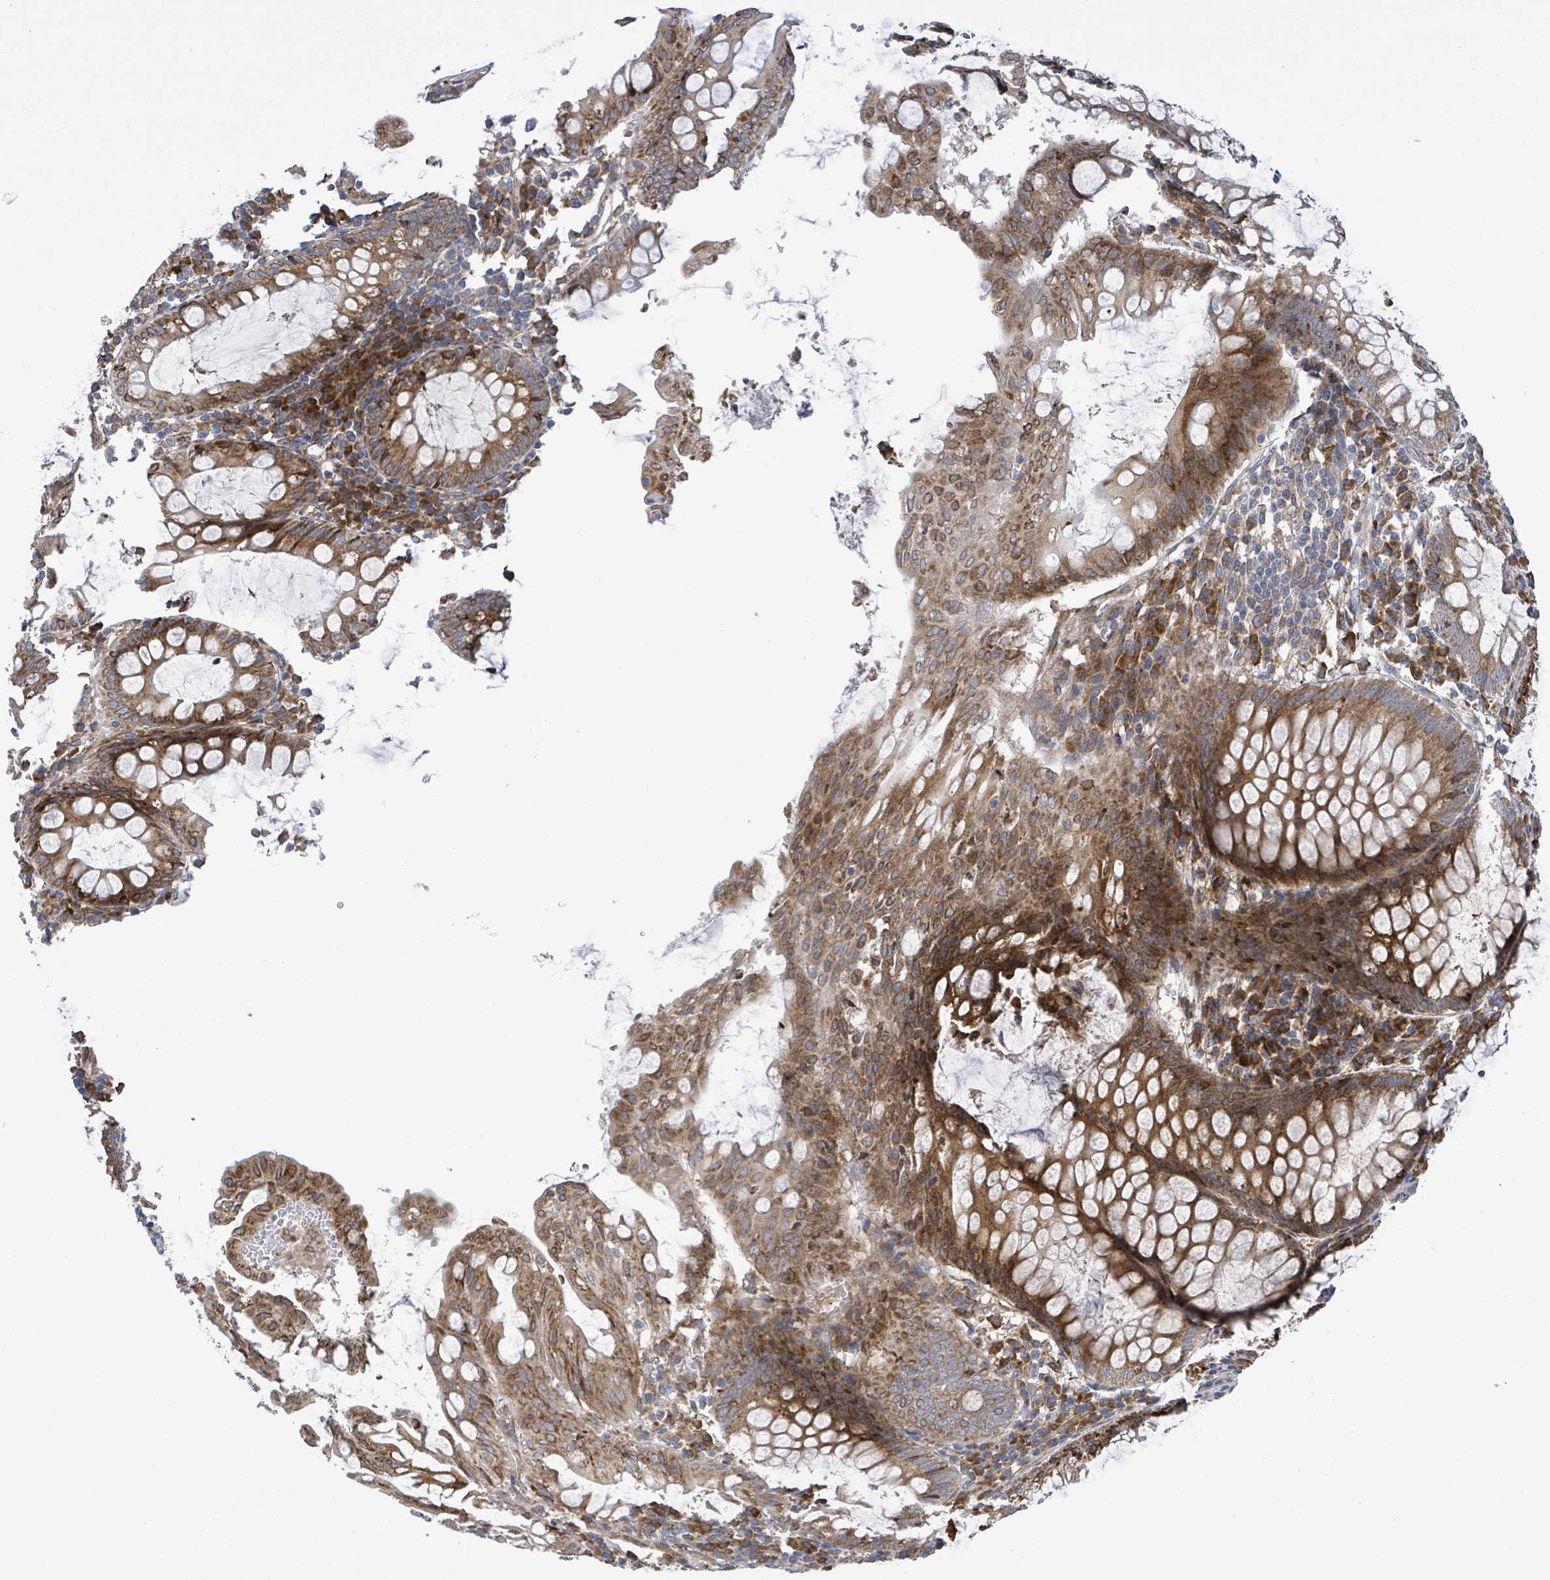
{"staining": {"intensity": "moderate", "quantity": ">75%", "location": "cytoplasmic/membranous"}, "tissue": "appendix", "cell_type": "Glandular cells", "image_type": "normal", "snomed": [{"axis": "morphology", "description": "Normal tissue, NOS"}, {"axis": "topography", "description": "Appendix"}], "caption": "Moderate cytoplasmic/membranous staining for a protein is seen in approximately >75% of glandular cells of benign appendix using immunohistochemistry (IHC).", "gene": "NOMO1", "patient": {"sex": "male", "age": 83}}